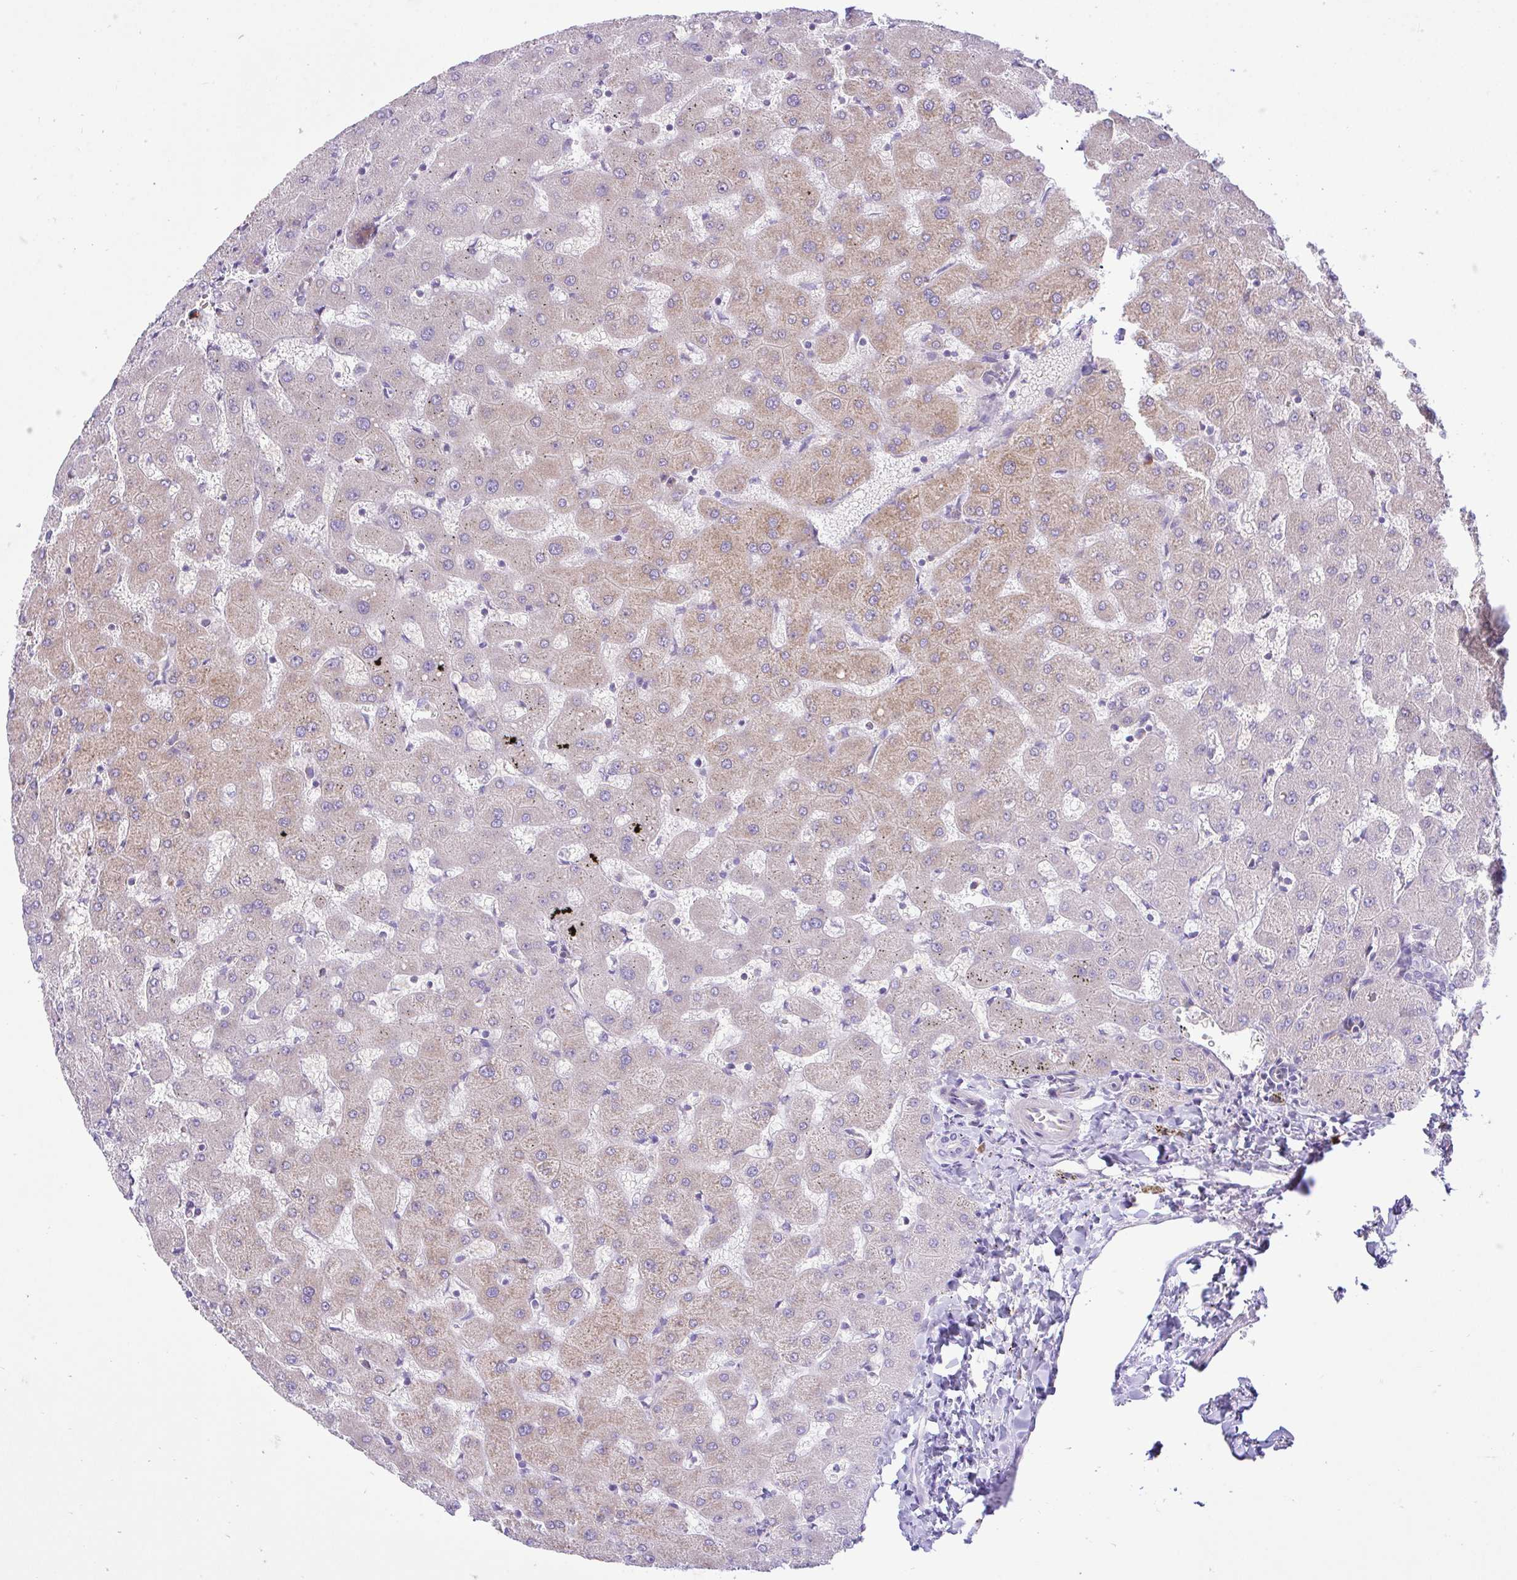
{"staining": {"intensity": "negative", "quantity": "none", "location": "none"}, "tissue": "liver", "cell_type": "Cholangiocytes", "image_type": "normal", "snomed": [{"axis": "morphology", "description": "Normal tissue, NOS"}, {"axis": "topography", "description": "Liver"}], "caption": "Immunohistochemistry of unremarkable liver shows no expression in cholangiocytes.", "gene": "EEF1A1", "patient": {"sex": "female", "age": 63}}